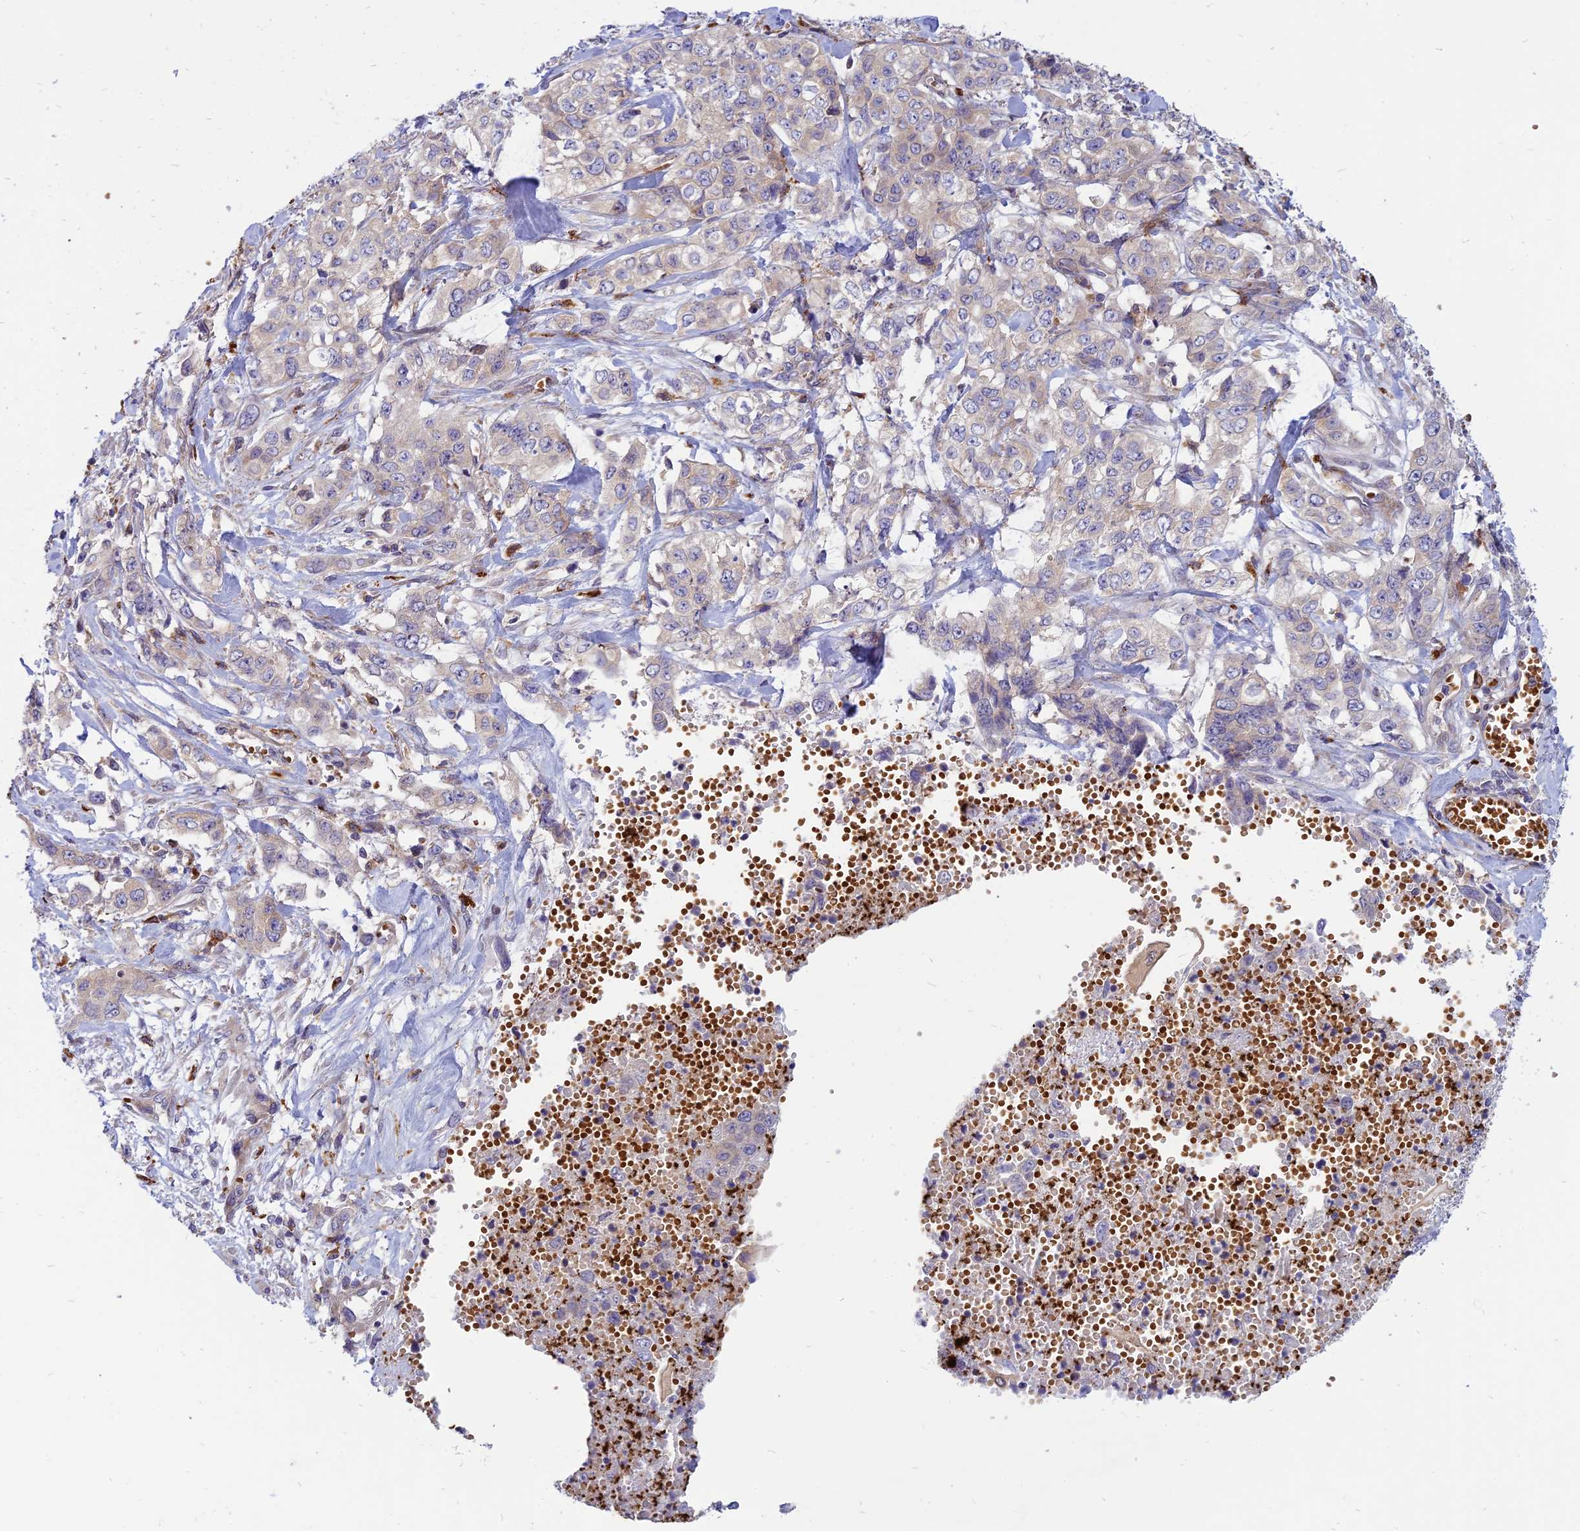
{"staining": {"intensity": "negative", "quantity": "none", "location": "none"}, "tissue": "stomach cancer", "cell_type": "Tumor cells", "image_type": "cancer", "snomed": [{"axis": "morphology", "description": "Adenocarcinoma, NOS"}, {"axis": "topography", "description": "Stomach, upper"}], "caption": "Tumor cells are negative for brown protein staining in stomach adenocarcinoma.", "gene": "PHKA2", "patient": {"sex": "male", "age": 62}}